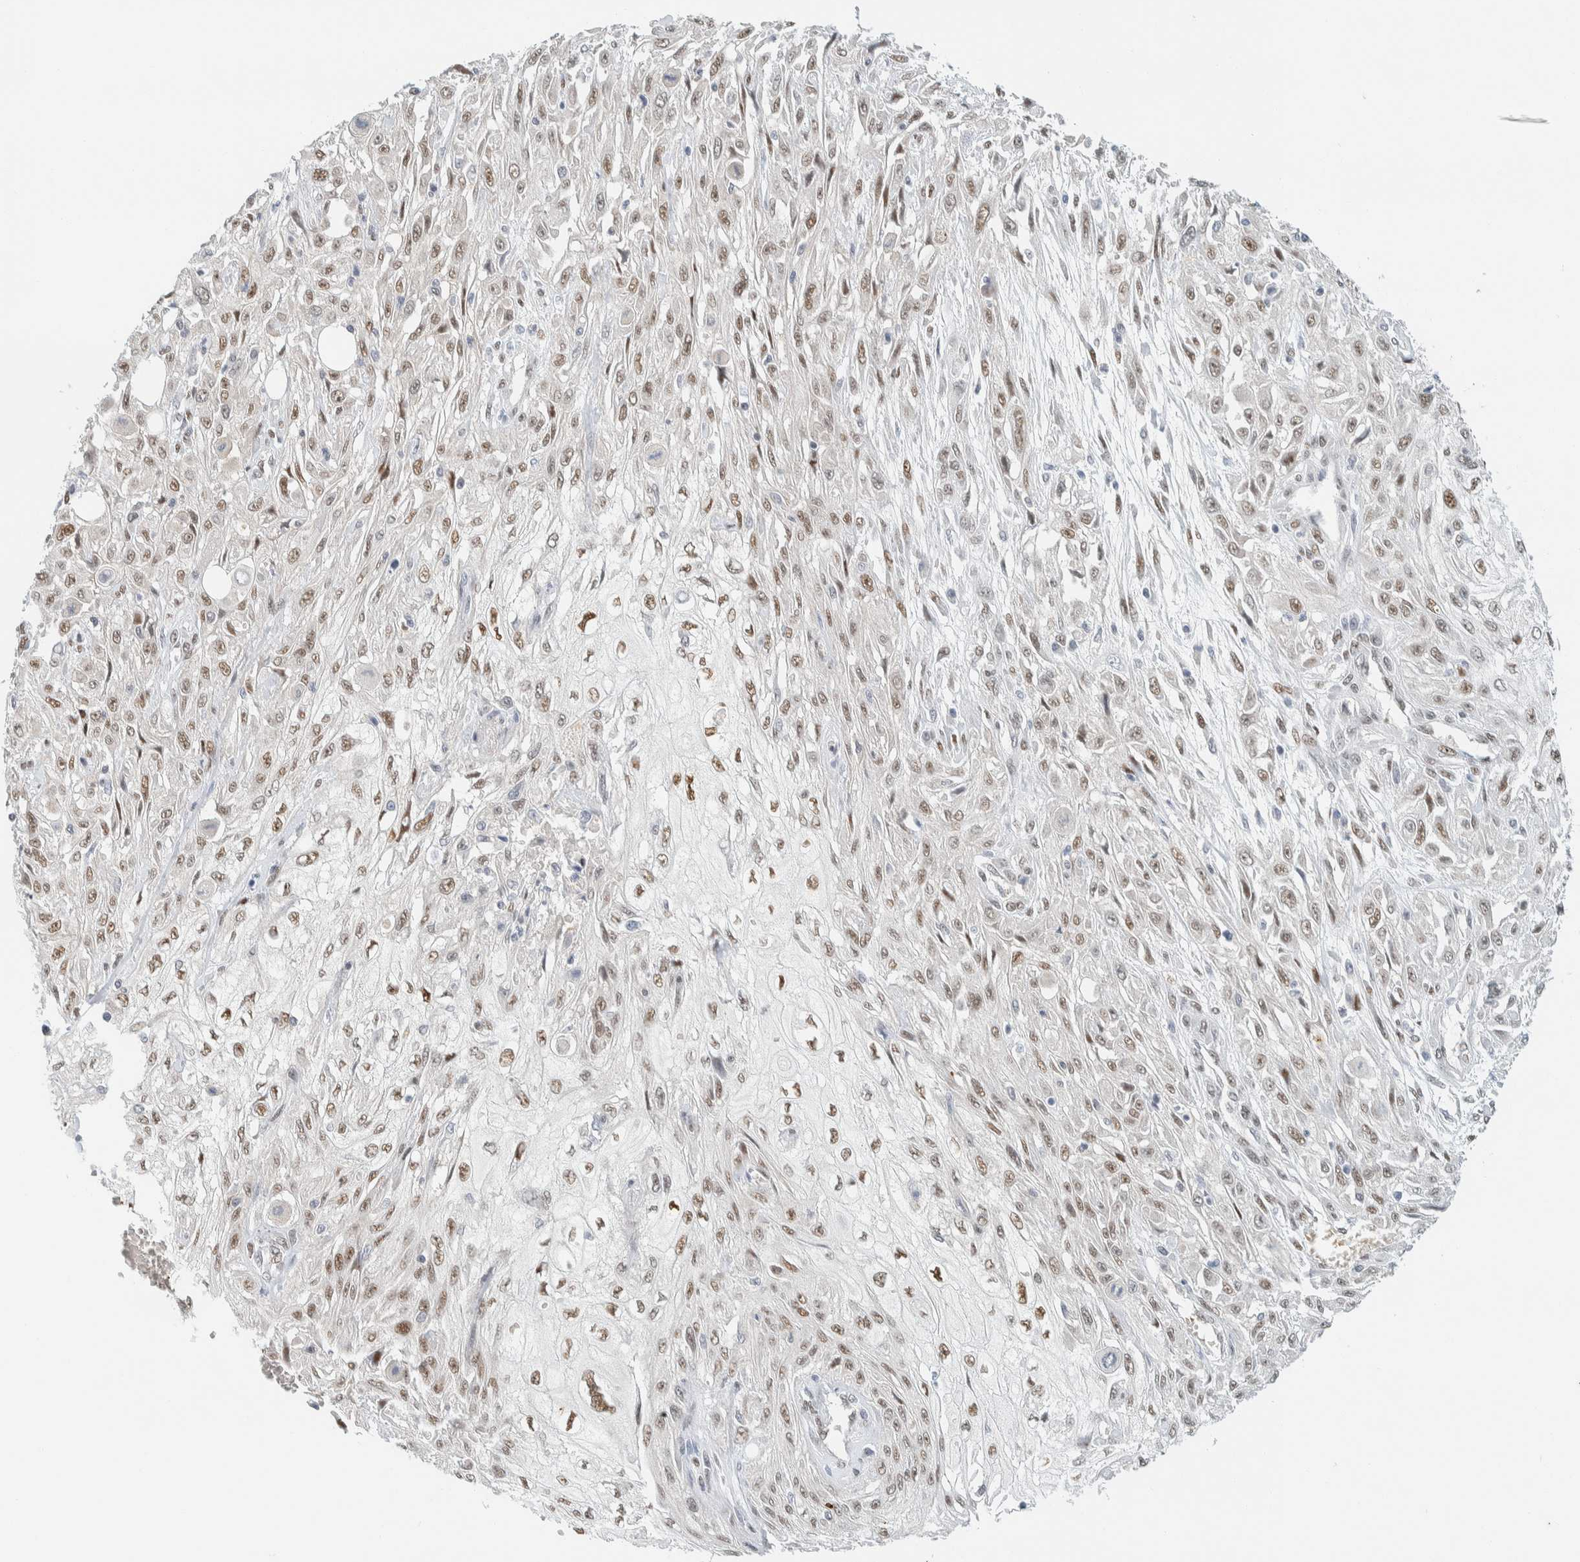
{"staining": {"intensity": "moderate", "quantity": ">75%", "location": "nuclear"}, "tissue": "skin cancer", "cell_type": "Tumor cells", "image_type": "cancer", "snomed": [{"axis": "morphology", "description": "Squamous cell carcinoma, NOS"}, {"axis": "morphology", "description": "Squamous cell carcinoma, metastatic, NOS"}, {"axis": "topography", "description": "Skin"}, {"axis": "topography", "description": "Lymph node"}], "caption": "High-magnification brightfield microscopy of skin cancer (metastatic squamous cell carcinoma) stained with DAB (brown) and counterstained with hematoxylin (blue). tumor cells exhibit moderate nuclear positivity is identified in approximately>75% of cells. (DAB (3,3'-diaminobenzidine) IHC with brightfield microscopy, high magnification).", "gene": "ZNF683", "patient": {"sex": "male", "age": 75}}